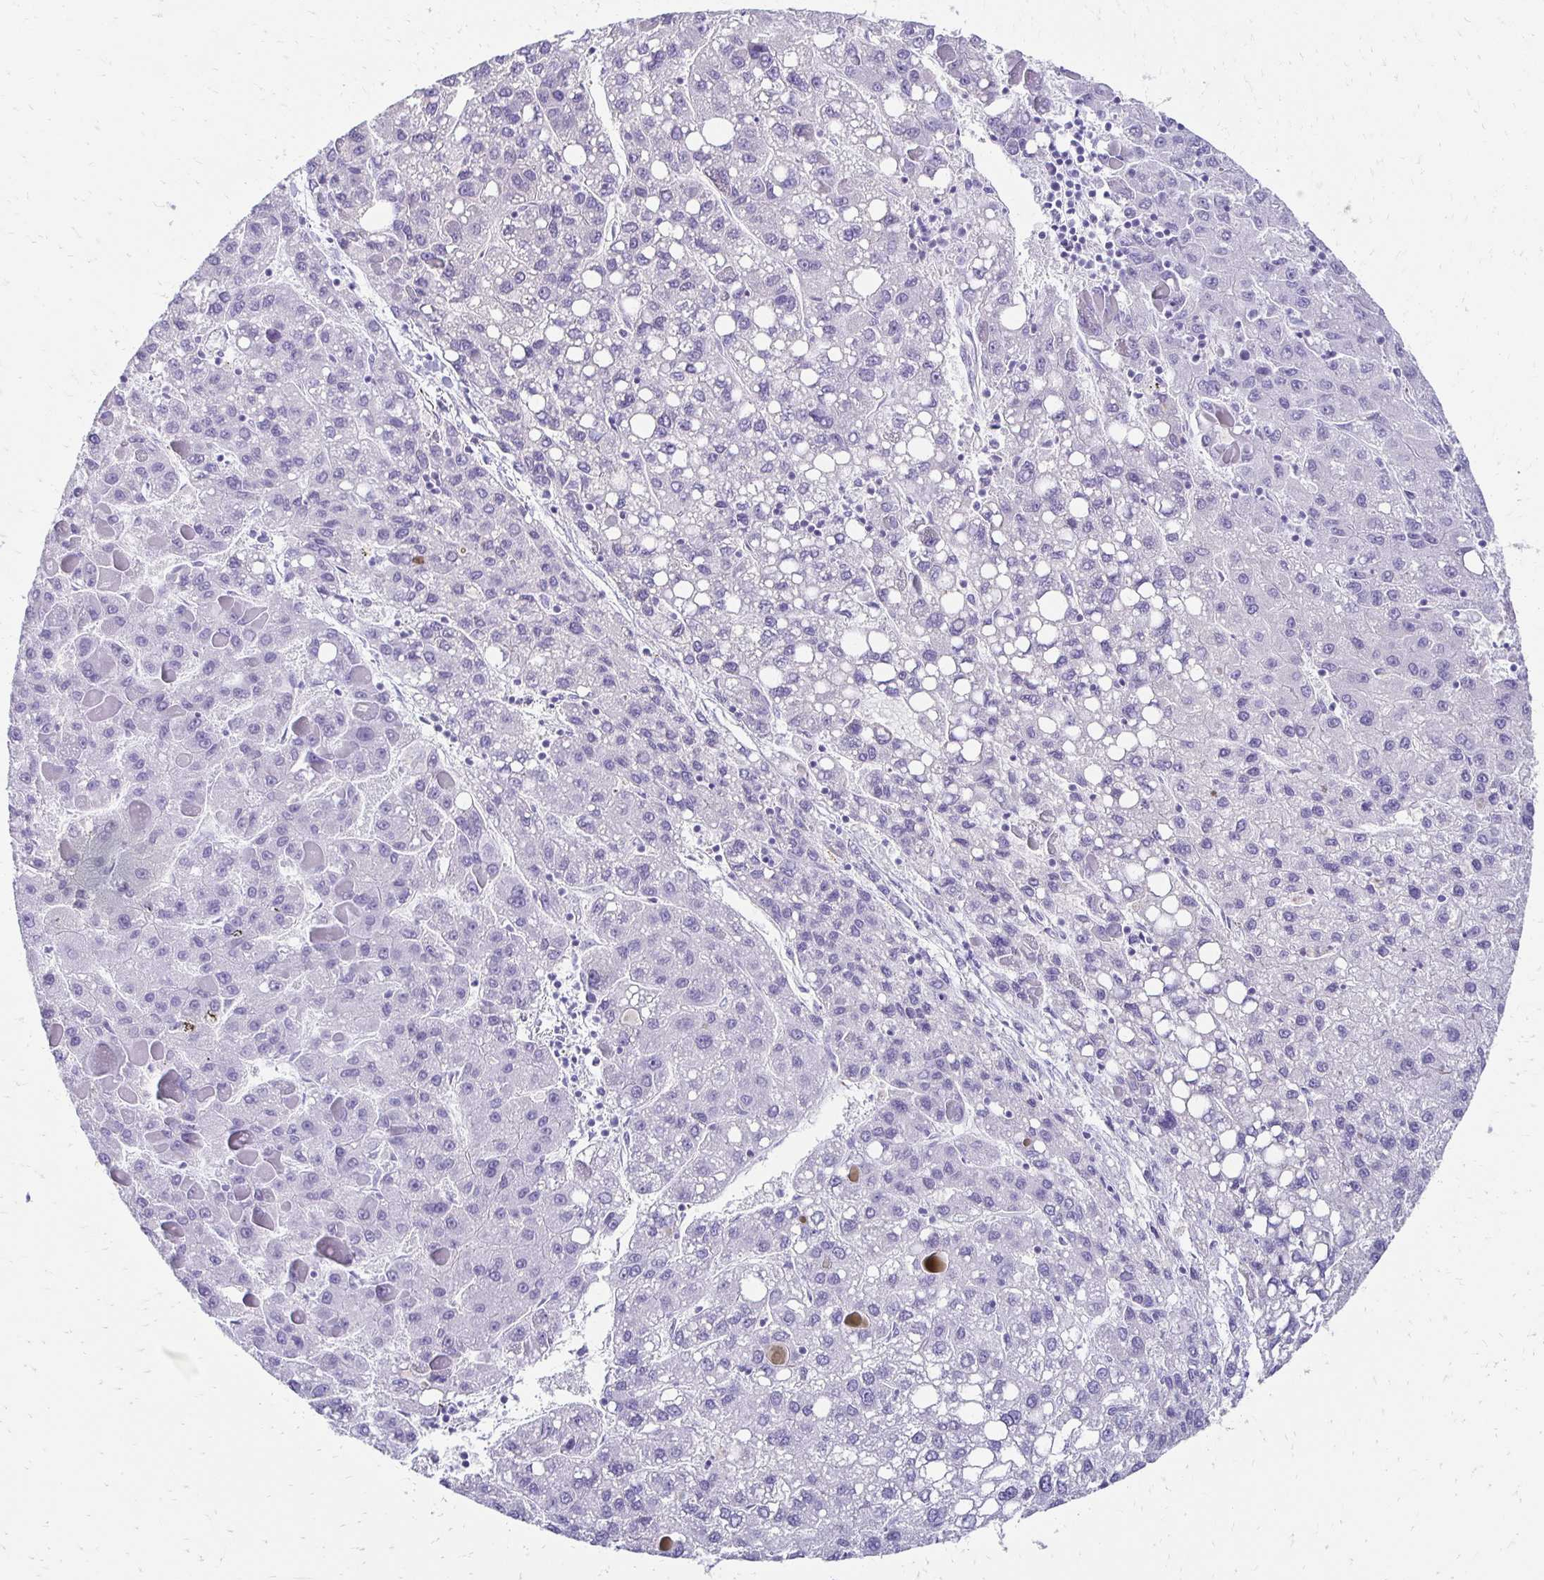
{"staining": {"intensity": "negative", "quantity": "none", "location": "none"}, "tissue": "liver cancer", "cell_type": "Tumor cells", "image_type": "cancer", "snomed": [{"axis": "morphology", "description": "Carcinoma, Hepatocellular, NOS"}, {"axis": "topography", "description": "Liver"}], "caption": "Tumor cells are negative for brown protein staining in liver hepatocellular carcinoma.", "gene": "TMEM54", "patient": {"sex": "female", "age": 82}}